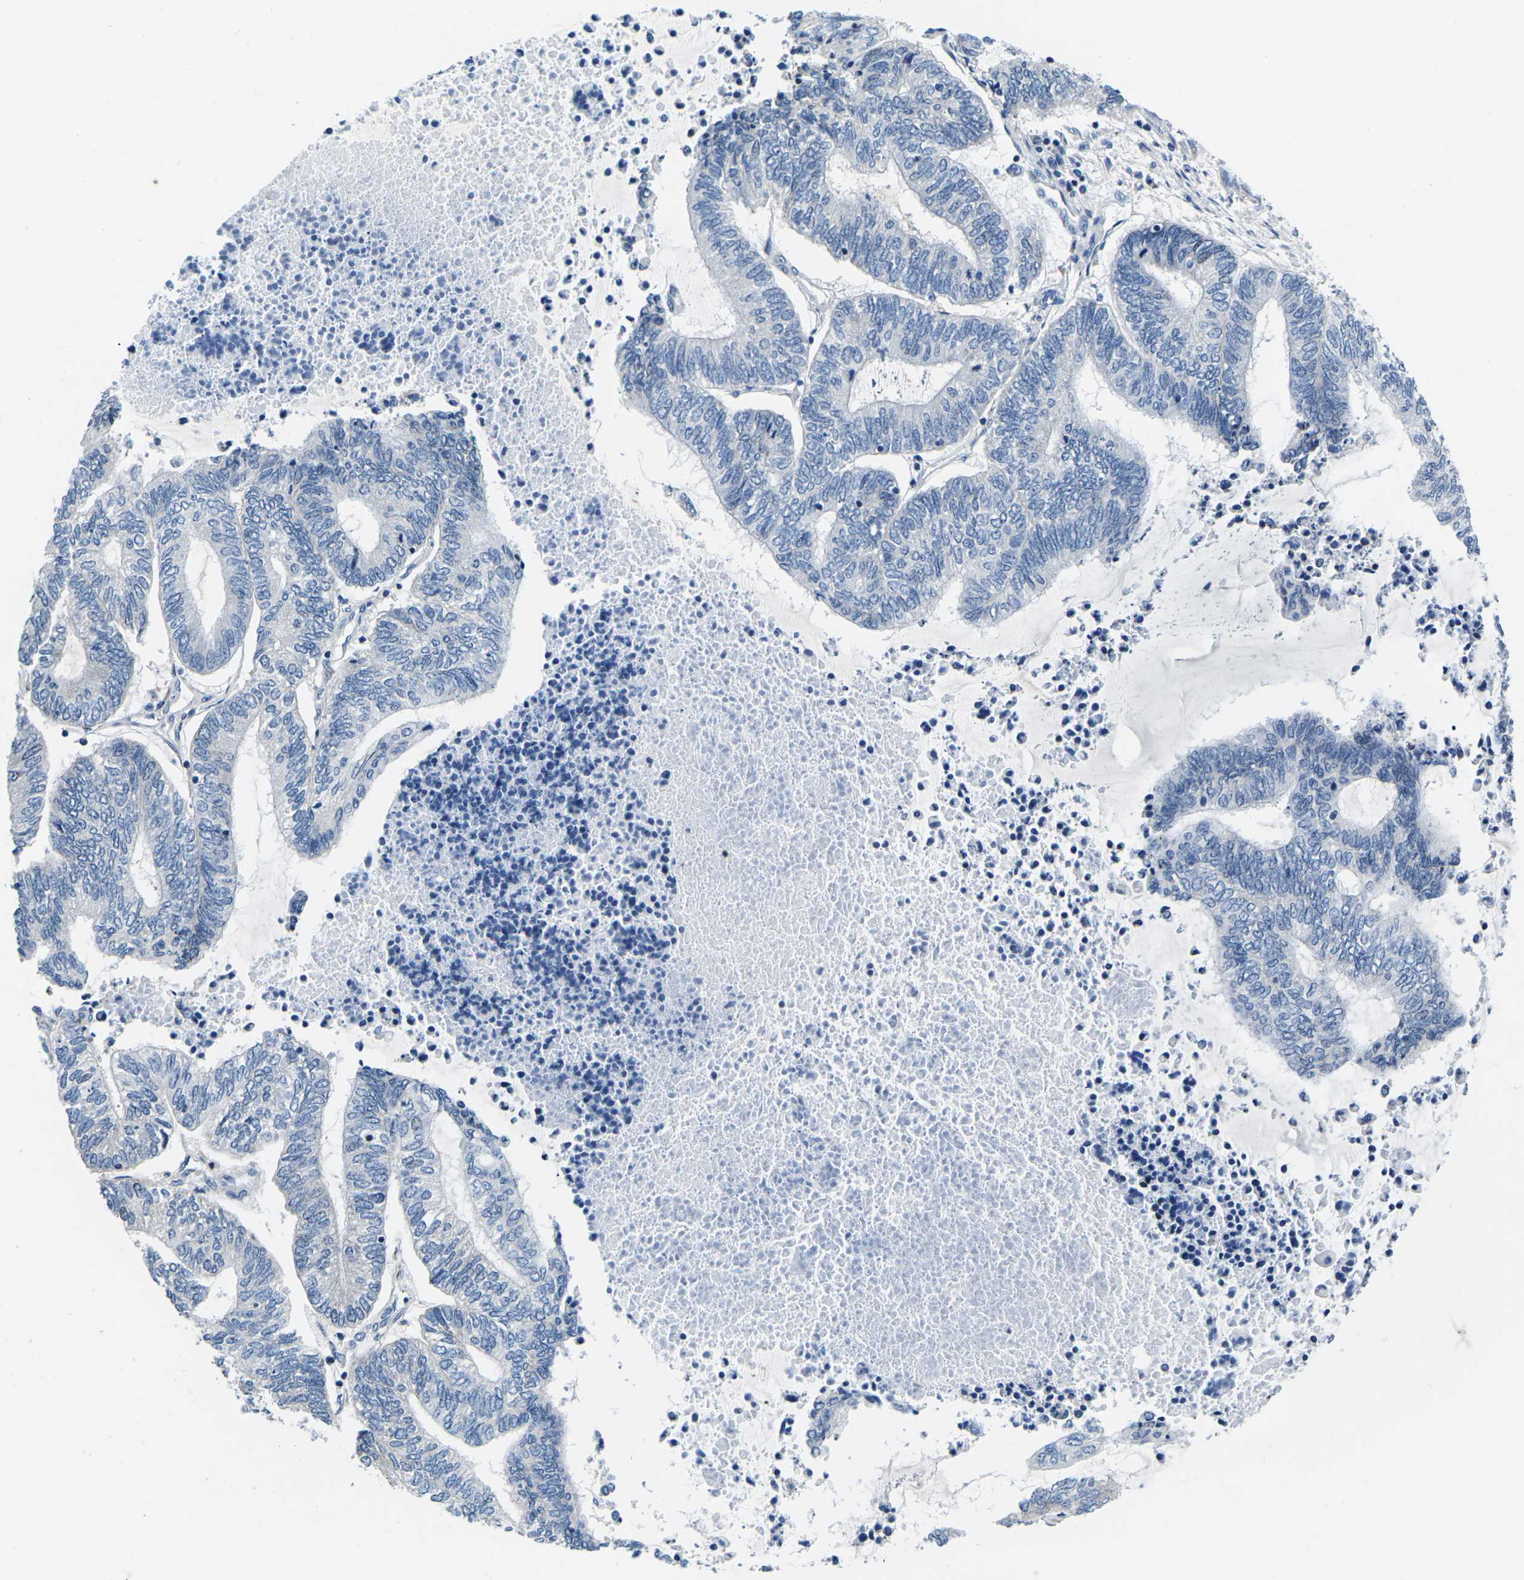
{"staining": {"intensity": "negative", "quantity": "none", "location": "none"}, "tissue": "endometrial cancer", "cell_type": "Tumor cells", "image_type": "cancer", "snomed": [{"axis": "morphology", "description": "Adenocarcinoma, NOS"}, {"axis": "topography", "description": "Uterus"}, {"axis": "topography", "description": "Endometrium"}], "caption": "An immunohistochemistry histopathology image of adenocarcinoma (endometrial) is shown. There is no staining in tumor cells of adenocarcinoma (endometrial).", "gene": "CDC73", "patient": {"sex": "female", "age": 70}}